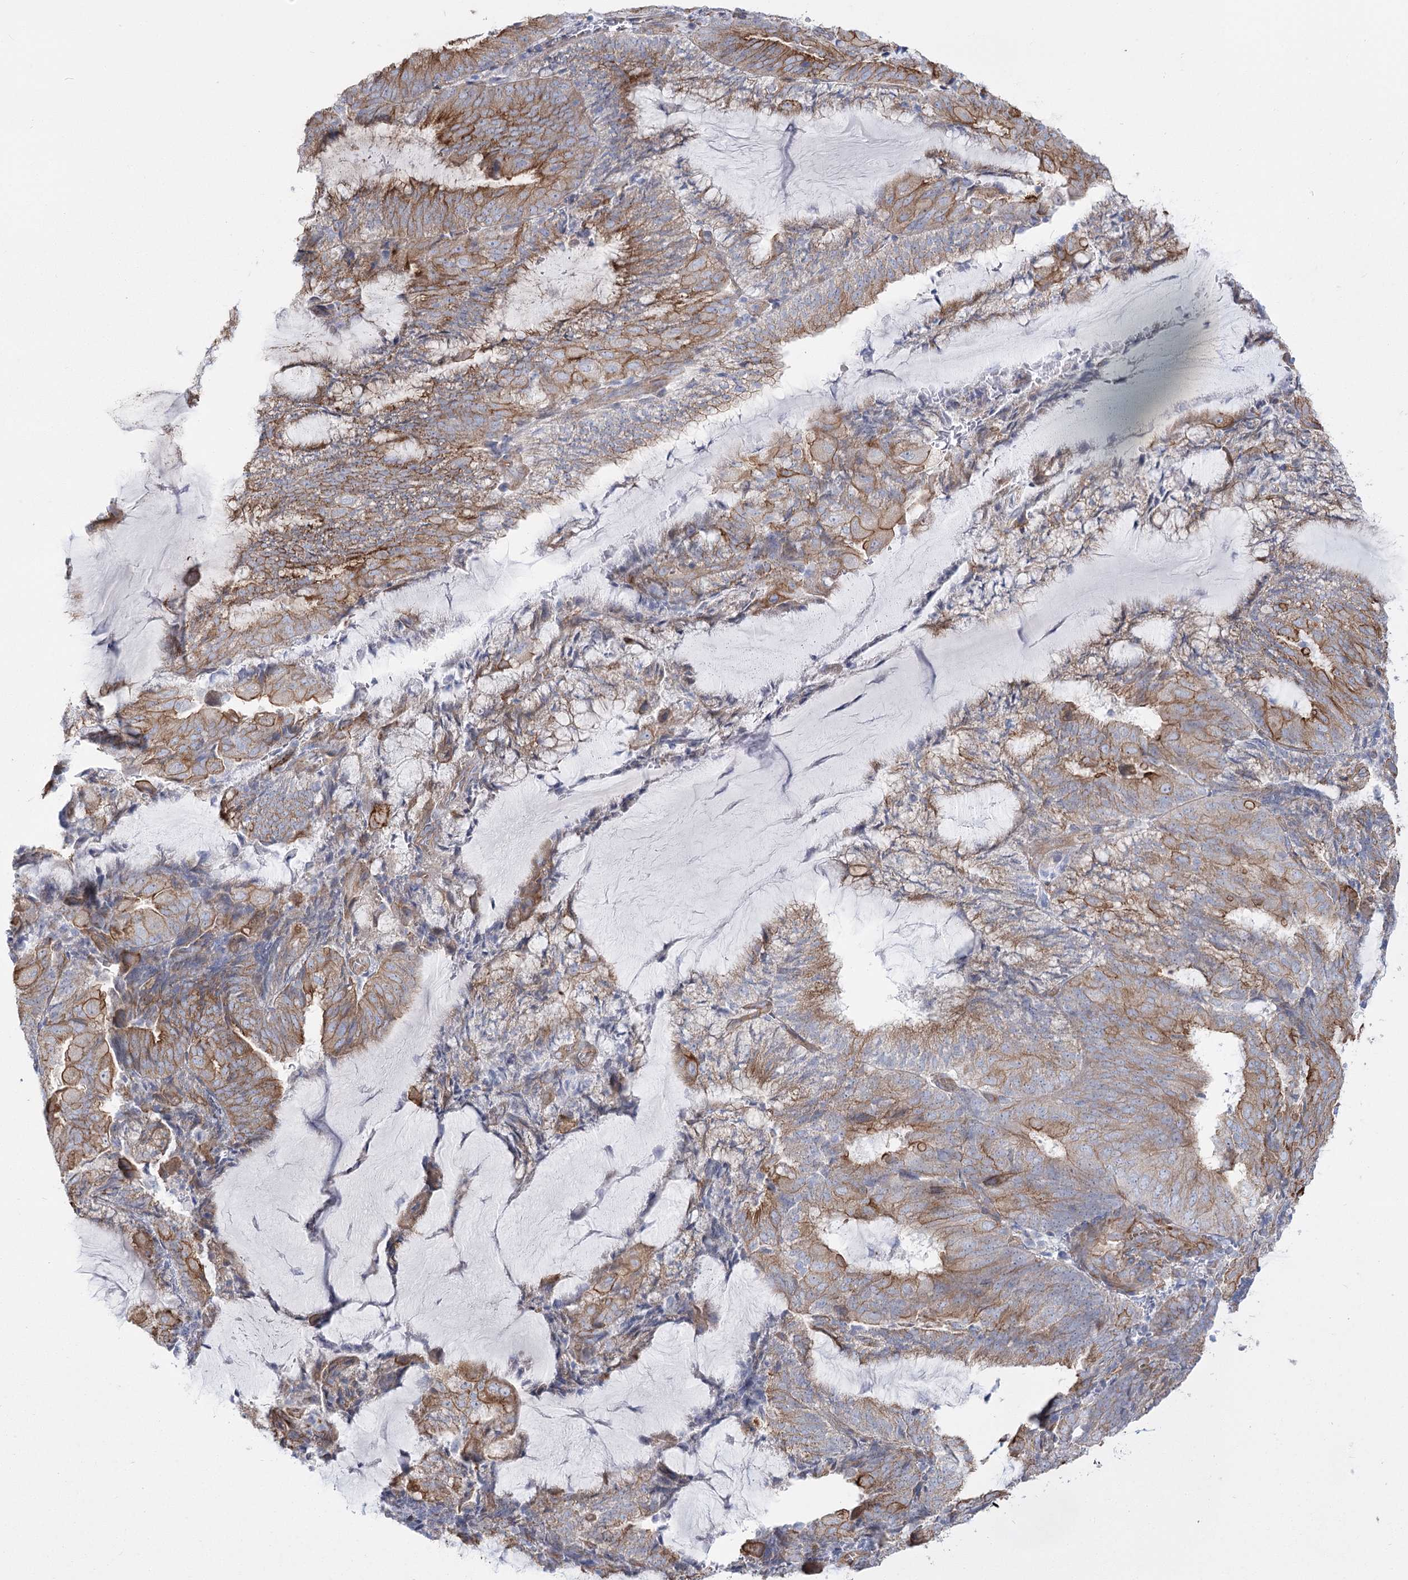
{"staining": {"intensity": "moderate", "quantity": "25%-75%", "location": "cytoplasmic/membranous"}, "tissue": "endometrial cancer", "cell_type": "Tumor cells", "image_type": "cancer", "snomed": [{"axis": "morphology", "description": "Adenocarcinoma, NOS"}, {"axis": "topography", "description": "Endometrium"}], "caption": "The histopathology image reveals staining of adenocarcinoma (endometrial), revealing moderate cytoplasmic/membranous protein staining (brown color) within tumor cells.", "gene": "PLEKHA5", "patient": {"sex": "female", "age": 81}}